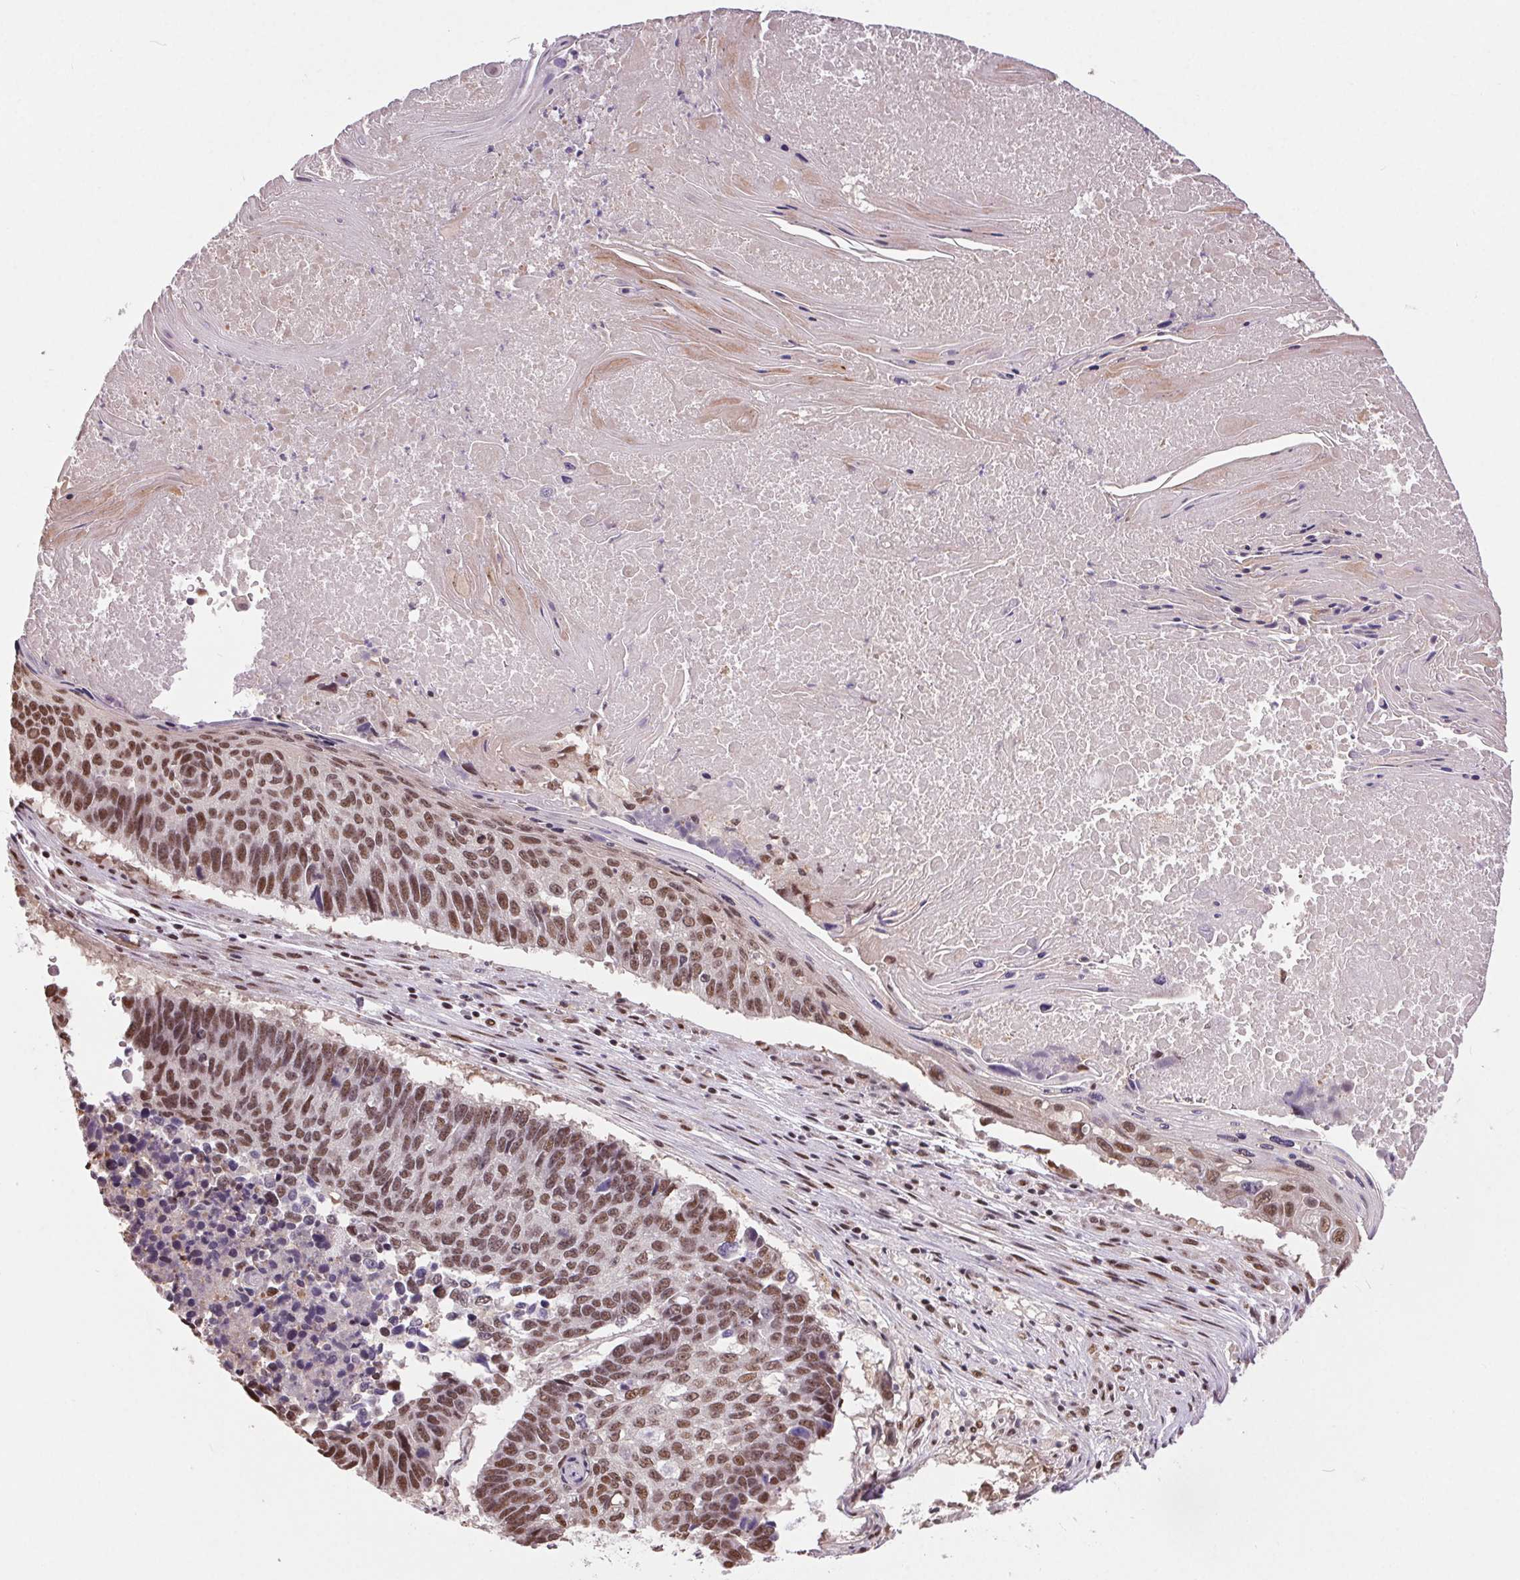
{"staining": {"intensity": "moderate", "quantity": ">75%", "location": "nuclear"}, "tissue": "lung cancer", "cell_type": "Tumor cells", "image_type": "cancer", "snomed": [{"axis": "morphology", "description": "Squamous cell carcinoma, NOS"}, {"axis": "topography", "description": "Lung"}], "caption": "Moderate nuclear staining is seen in about >75% of tumor cells in lung cancer.", "gene": "RAD23A", "patient": {"sex": "male", "age": 73}}